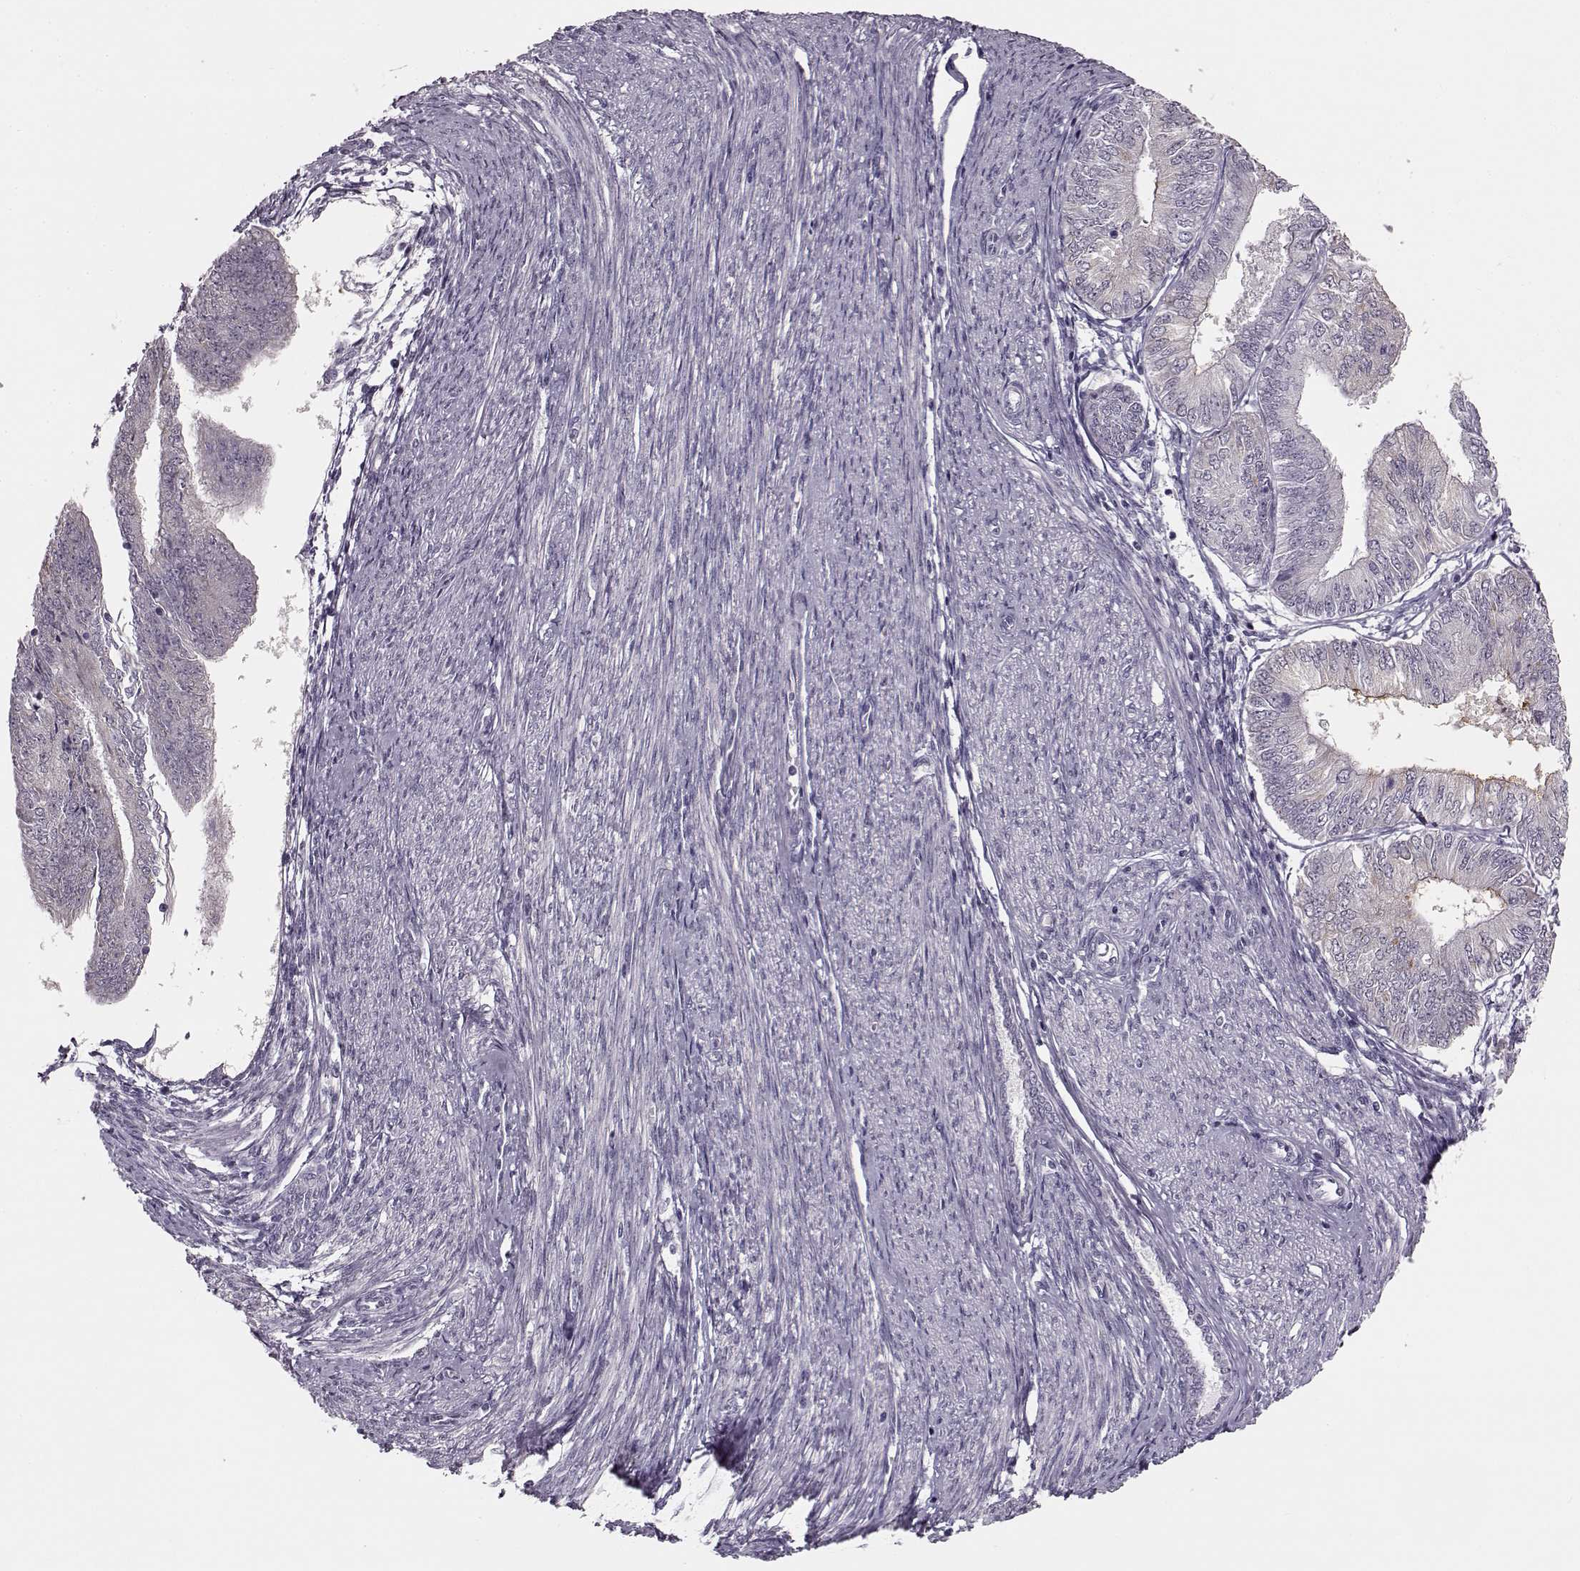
{"staining": {"intensity": "negative", "quantity": "none", "location": "none"}, "tissue": "endometrial cancer", "cell_type": "Tumor cells", "image_type": "cancer", "snomed": [{"axis": "morphology", "description": "Adenocarcinoma, NOS"}, {"axis": "topography", "description": "Endometrium"}], "caption": "Immunohistochemistry (IHC) of human endometrial adenocarcinoma displays no positivity in tumor cells.", "gene": "MAP6D1", "patient": {"sex": "female", "age": 58}}